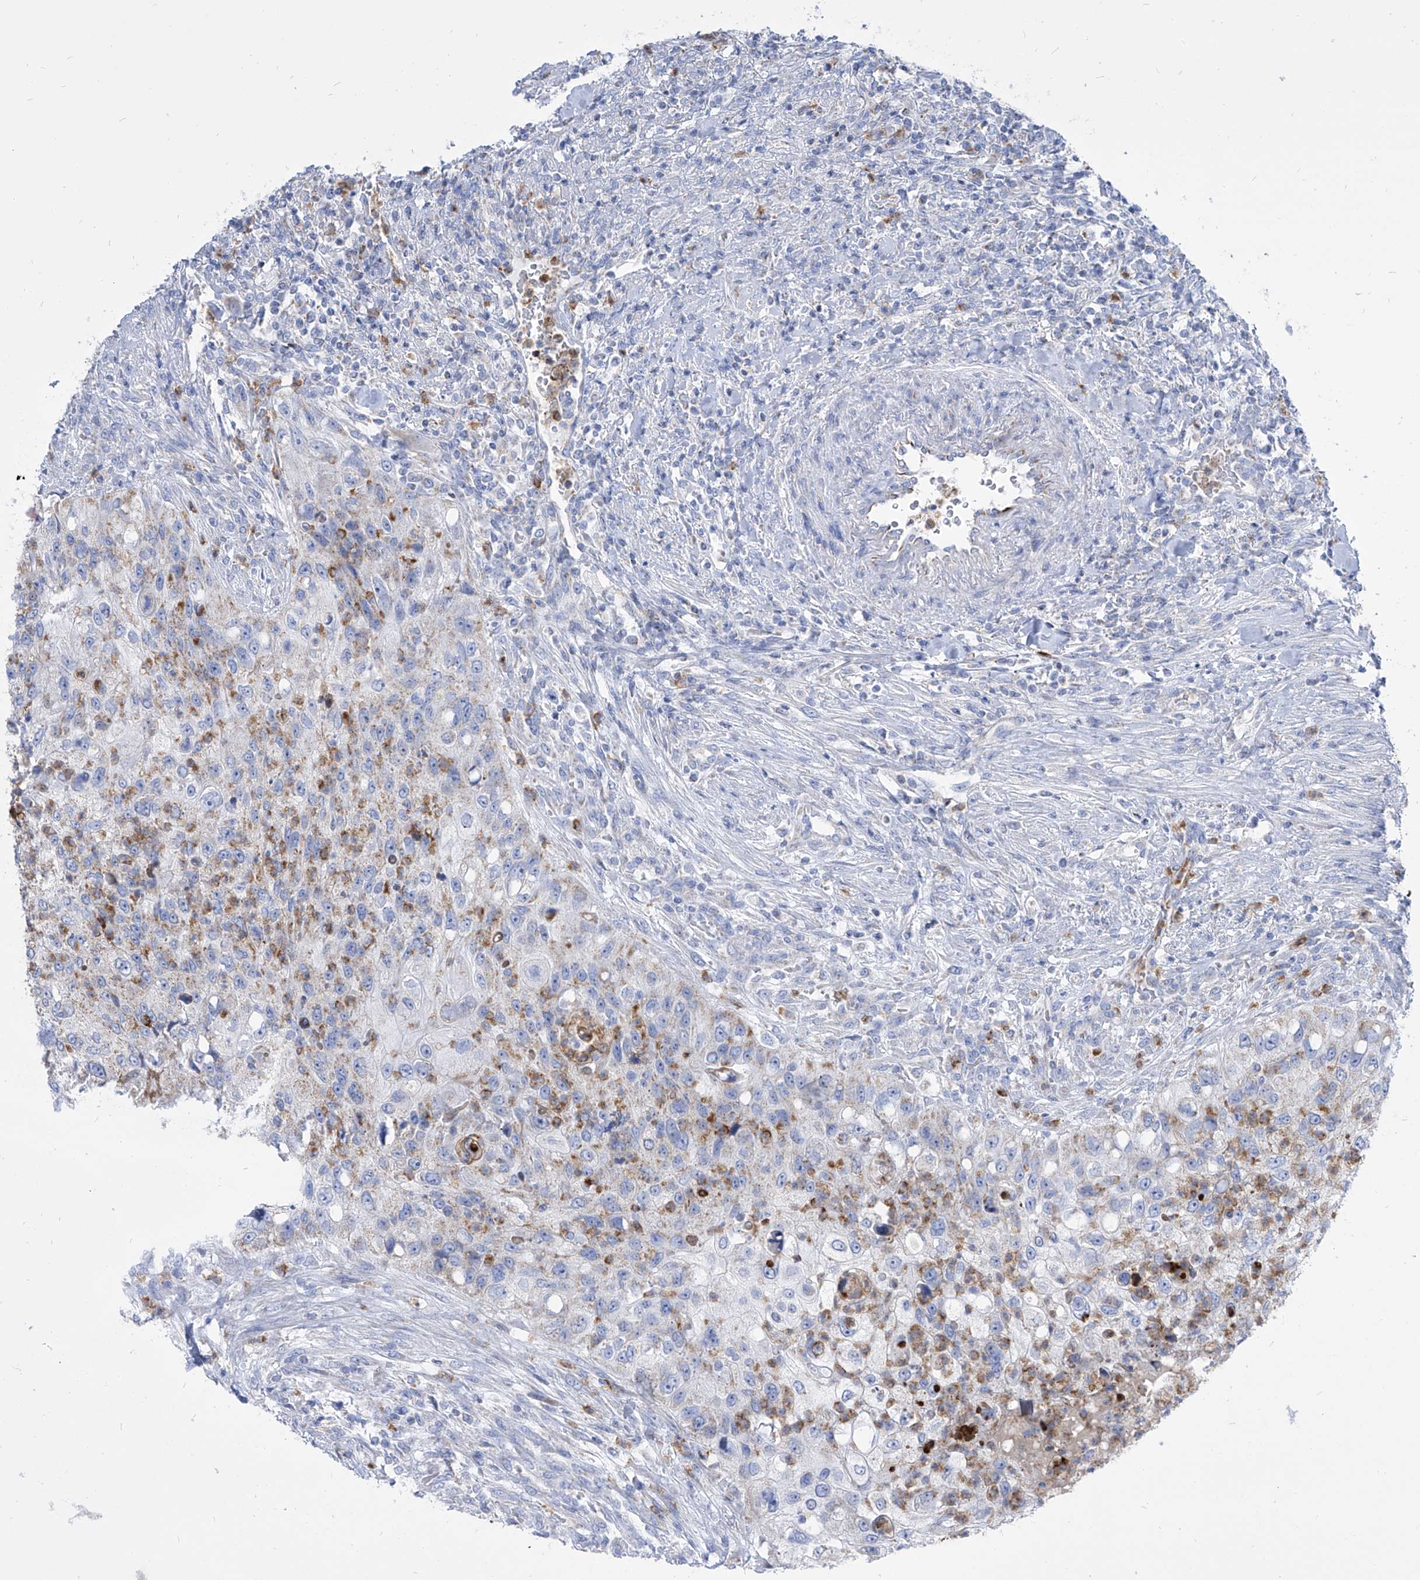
{"staining": {"intensity": "negative", "quantity": "none", "location": "none"}, "tissue": "urothelial cancer", "cell_type": "Tumor cells", "image_type": "cancer", "snomed": [{"axis": "morphology", "description": "Urothelial carcinoma, High grade"}, {"axis": "topography", "description": "Urinary bladder"}], "caption": "Tumor cells are negative for protein expression in human urothelial cancer. (Brightfield microscopy of DAB IHC at high magnification).", "gene": "COQ3", "patient": {"sex": "female", "age": 60}}